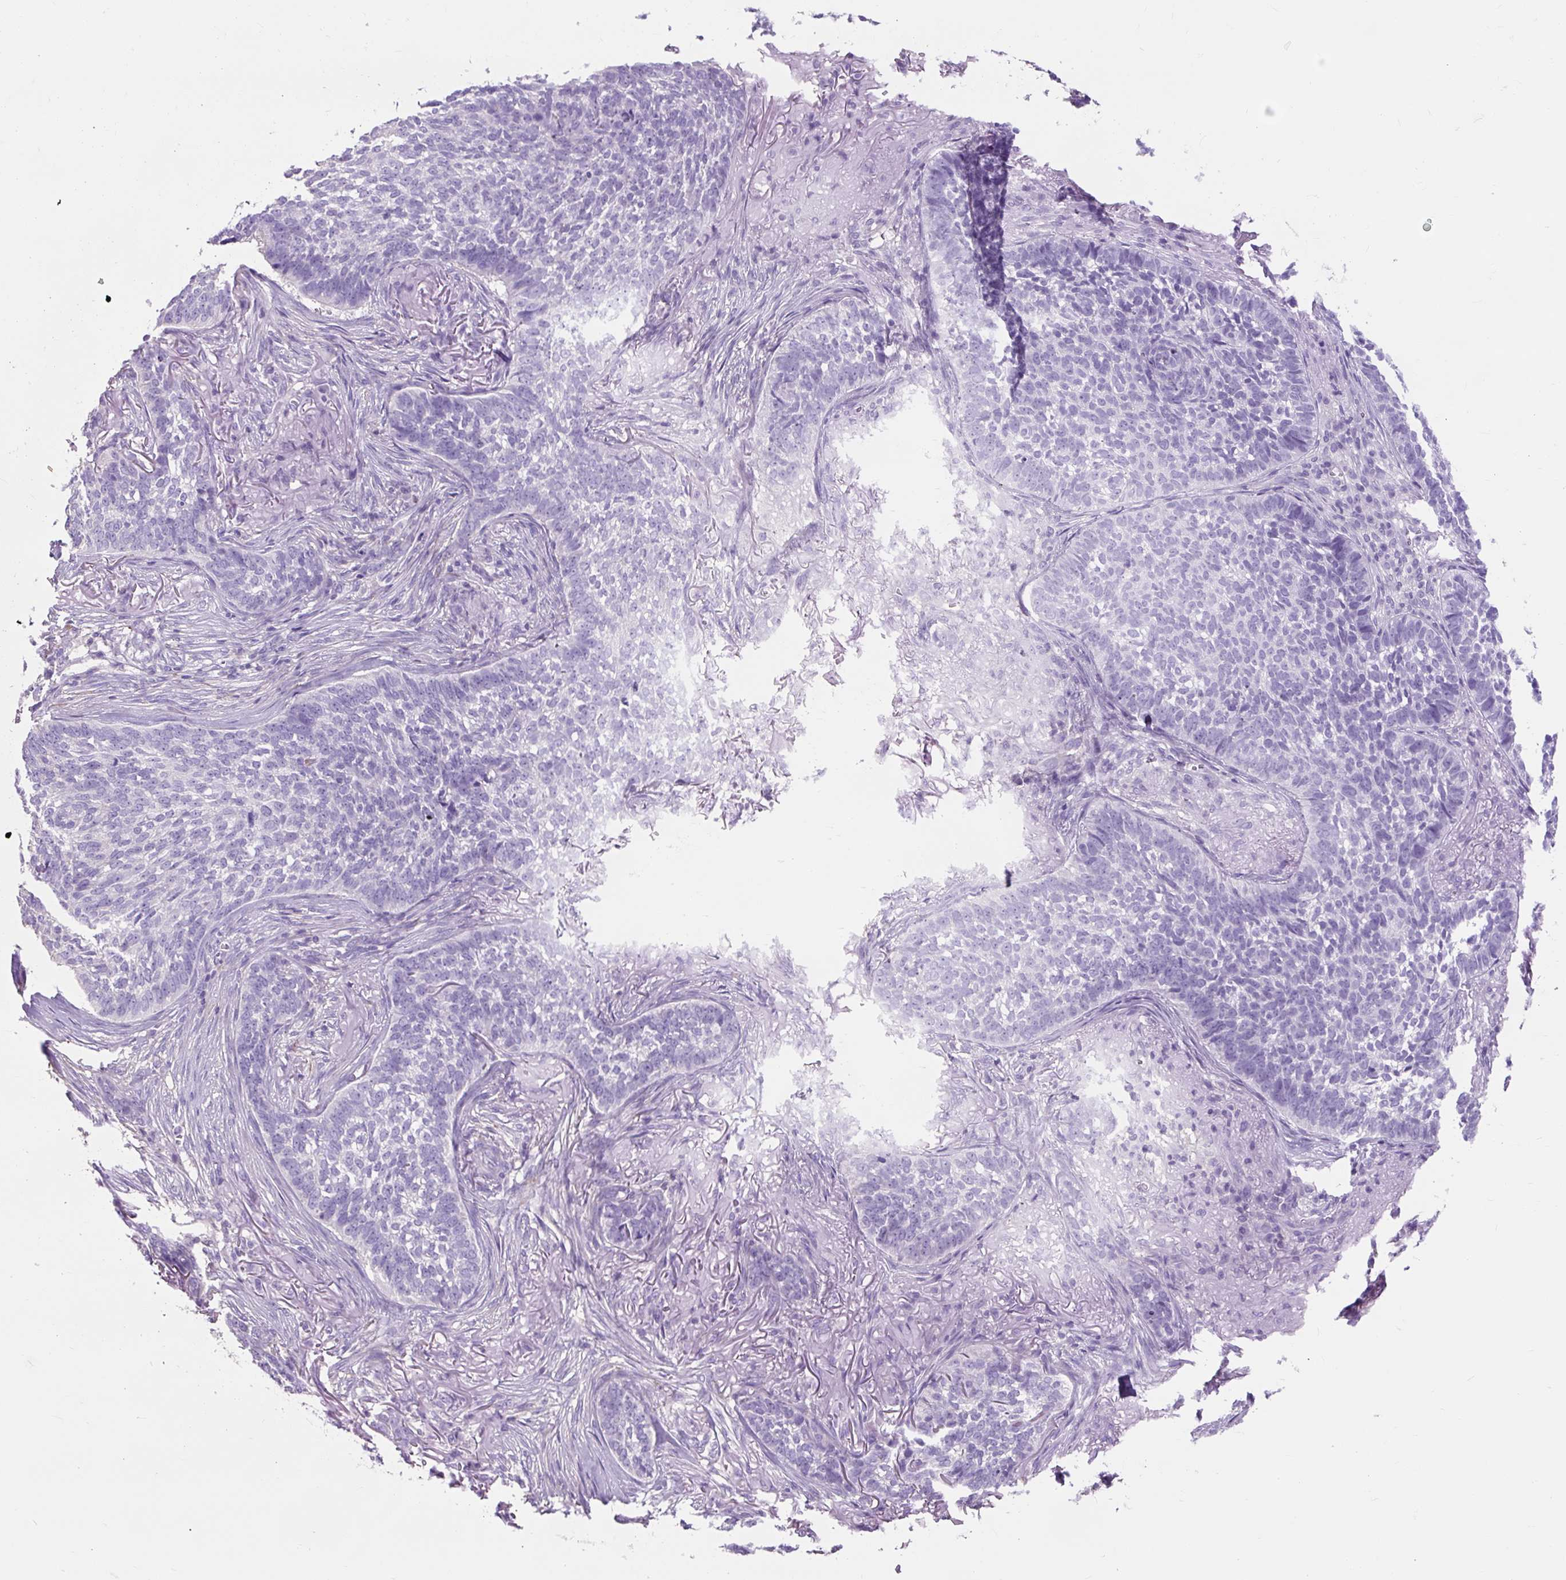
{"staining": {"intensity": "negative", "quantity": "none", "location": "none"}, "tissue": "skin cancer", "cell_type": "Tumor cells", "image_type": "cancer", "snomed": [{"axis": "morphology", "description": "Basal cell carcinoma"}, {"axis": "topography", "description": "Skin"}], "caption": "There is no significant expression in tumor cells of skin basal cell carcinoma.", "gene": "OR10A7", "patient": {"sex": "male", "age": 85}}